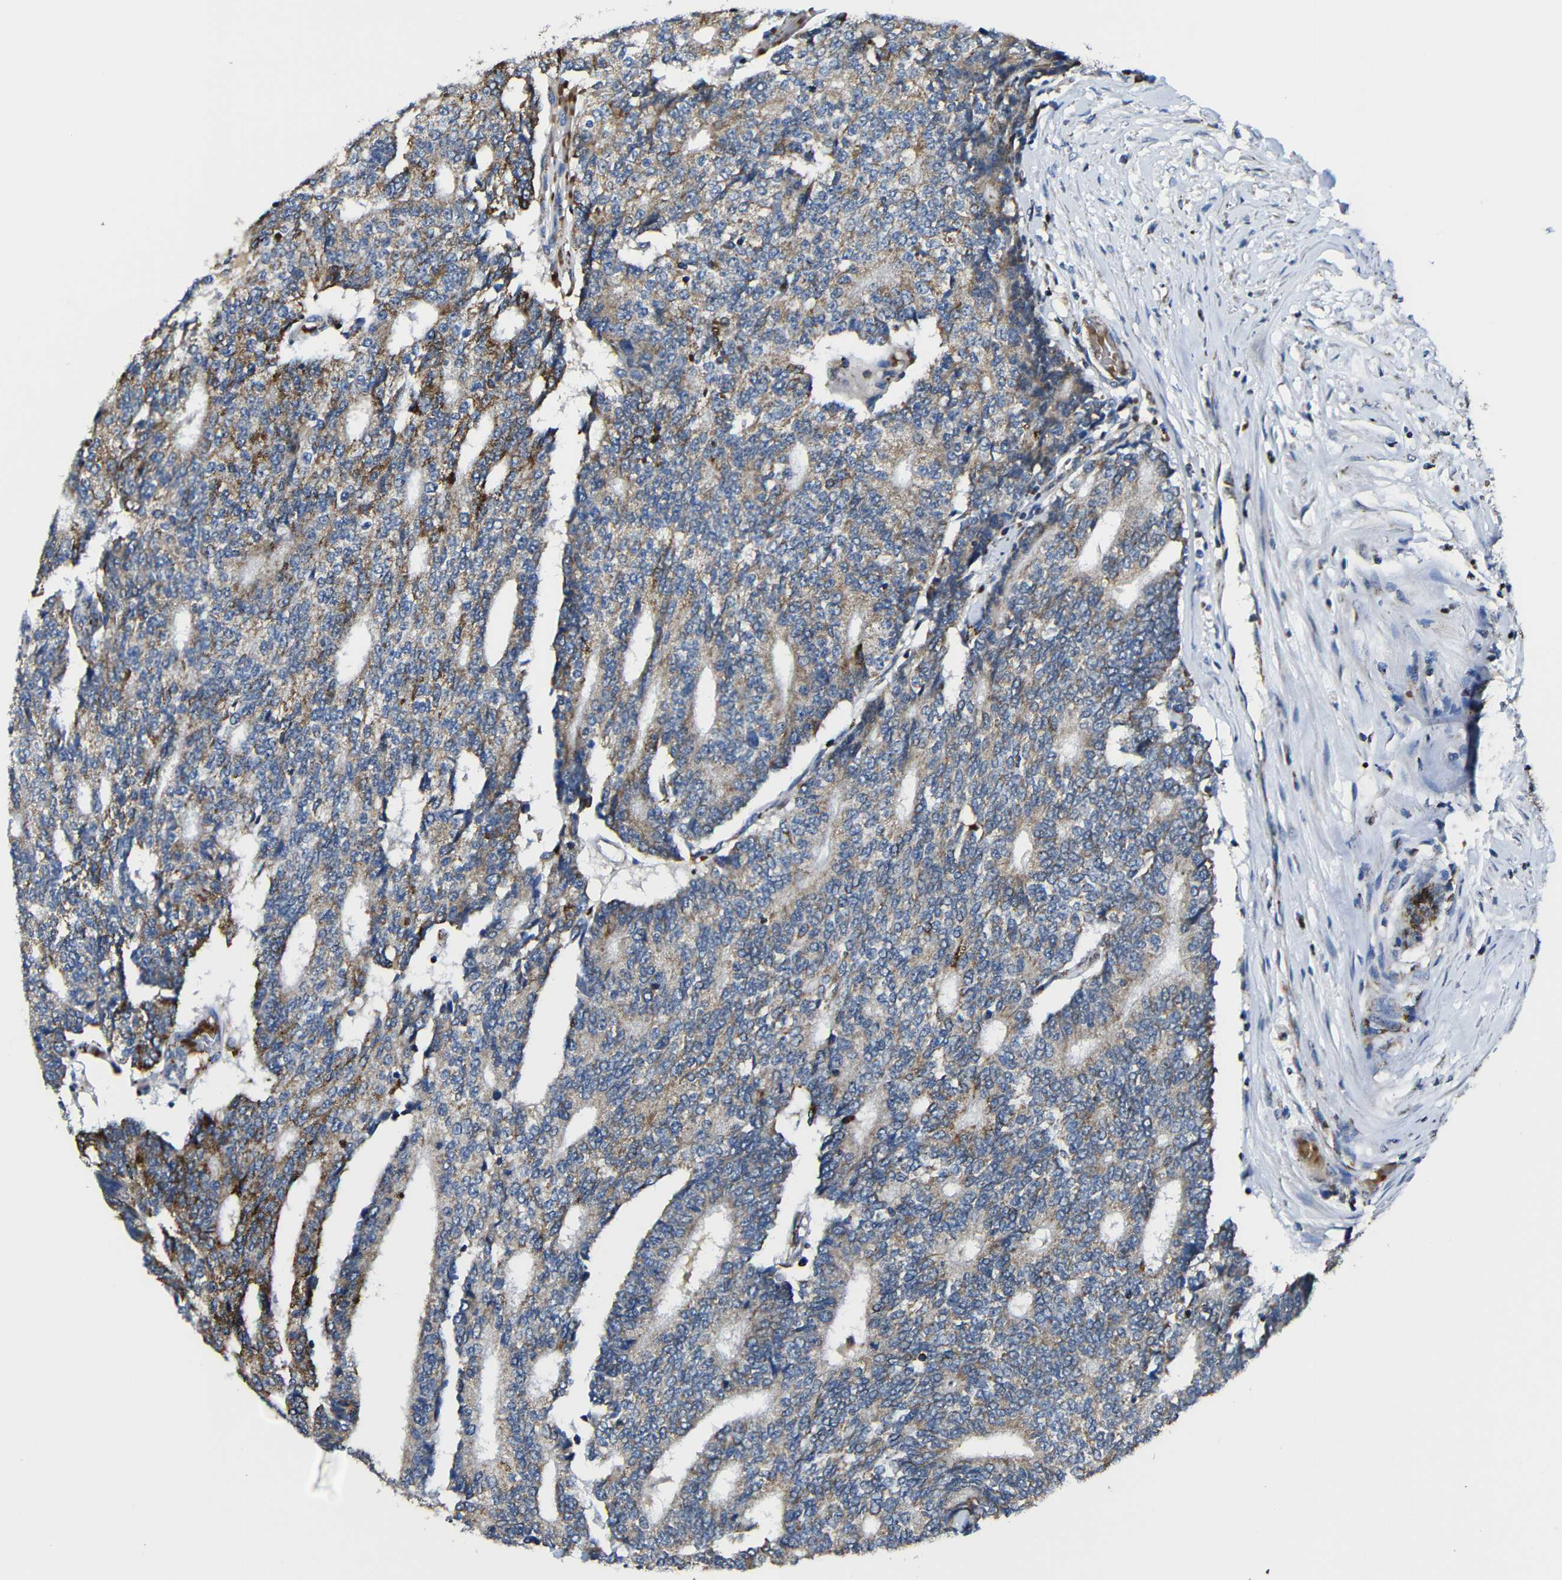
{"staining": {"intensity": "moderate", "quantity": "25%-75%", "location": "cytoplasmic/membranous"}, "tissue": "prostate cancer", "cell_type": "Tumor cells", "image_type": "cancer", "snomed": [{"axis": "morphology", "description": "Normal tissue, NOS"}, {"axis": "morphology", "description": "Adenocarcinoma, High grade"}, {"axis": "topography", "description": "Prostate"}, {"axis": "topography", "description": "Seminal veicle"}], "caption": "Prostate cancer (adenocarcinoma (high-grade)) stained for a protein (brown) reveals moderate cytoplasmic/membranous positive staining in approximately 25%-75% of tumor cells.", "gene": "CA5B", "patient": {"sex": "male", "age": 55}}